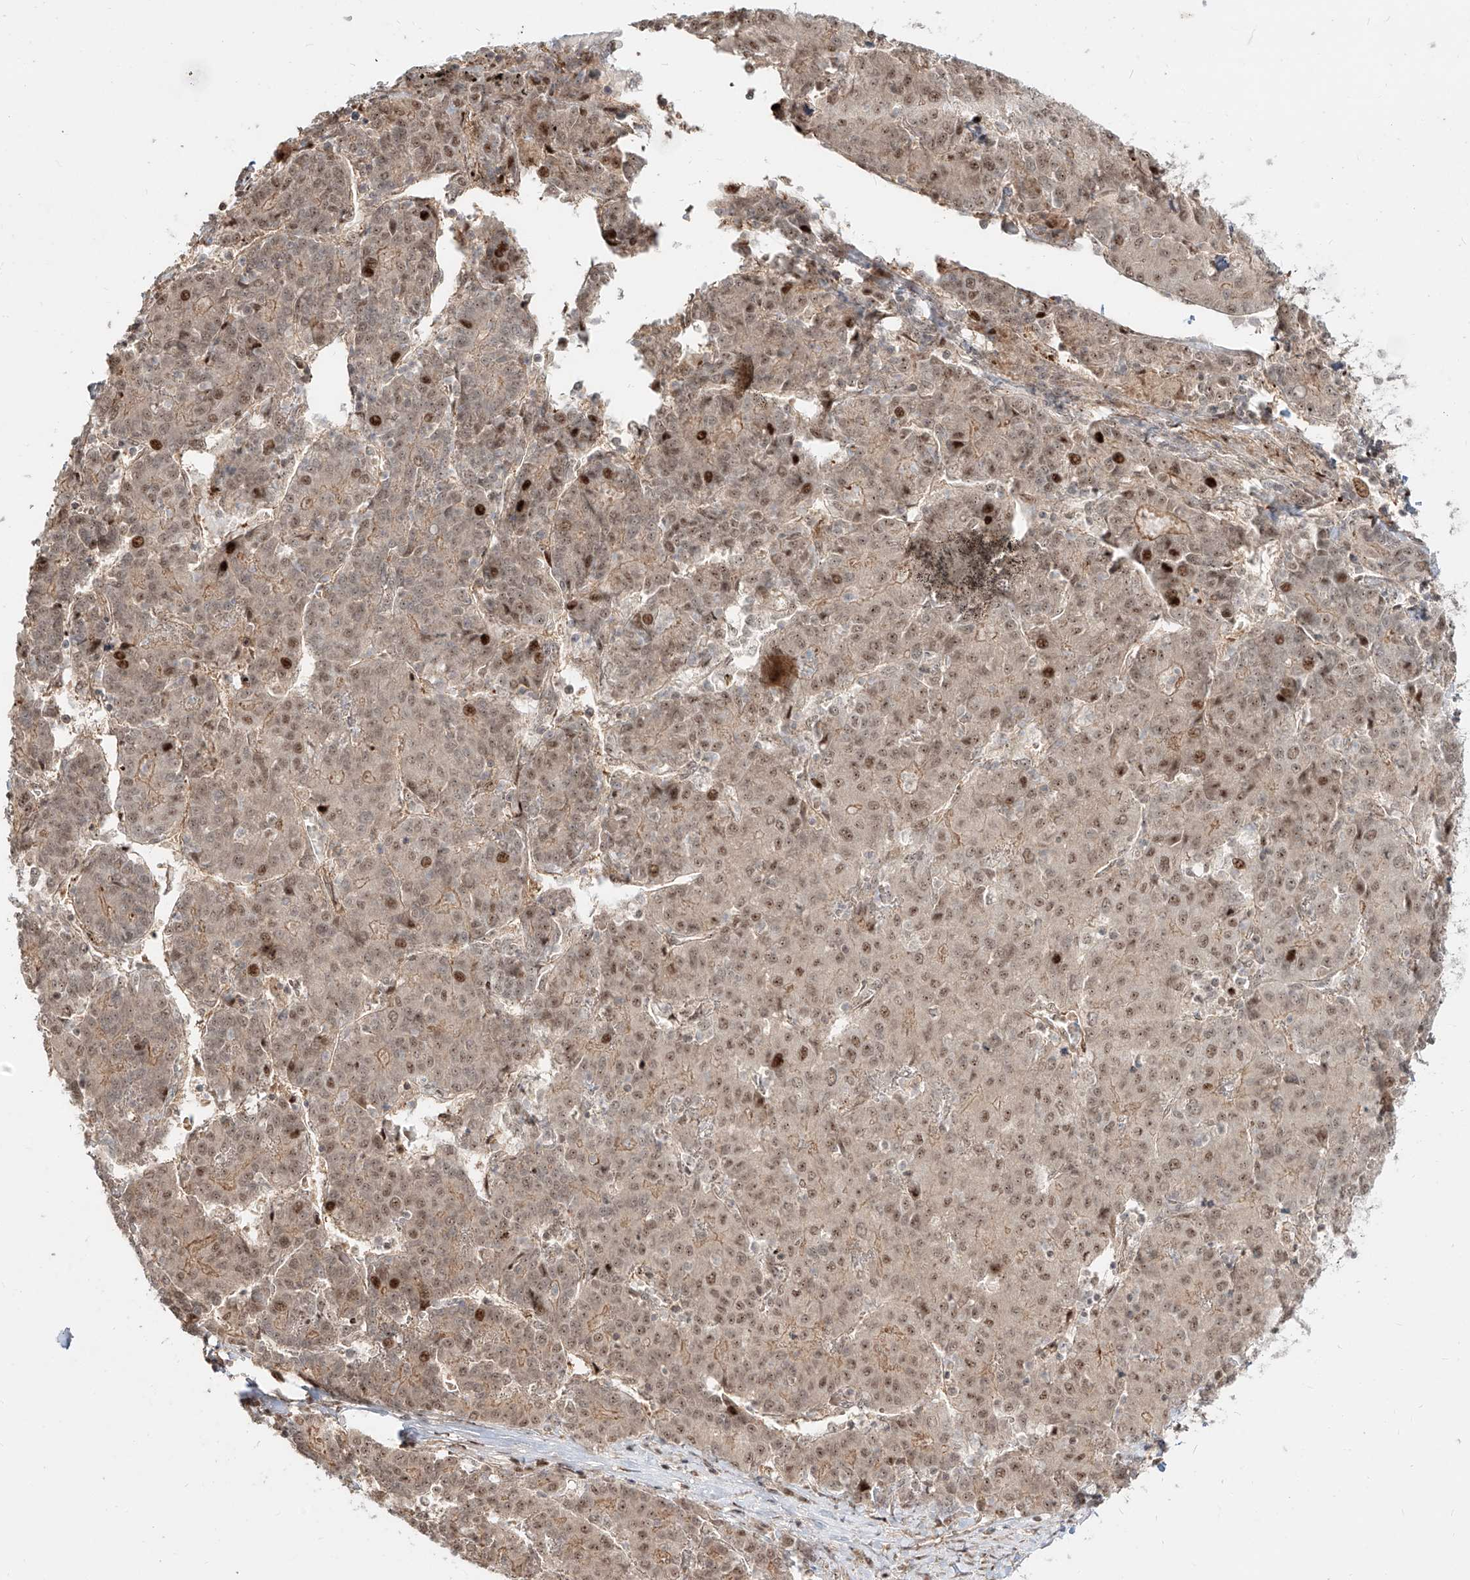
{"staining": {"intensity": "moderate", "quantity": ">75%", "location": "nuclear"}, "tissue": "liver cancer", "cell_type": "Tumor cells", "image_type": "cancer", "snomed": [{"axis": "morphology", "description": "Carcinoma, Hepatocellular, NOS"}, {"axis": "topography", "description": "Liver"}], "caption": "Hepatocellular carcinoma (liver) tissue shows moderate nuclear expression in about >75% of tumor cells", "gene": "ZNF710", "patient": {"sex": "male", "age": 65}}